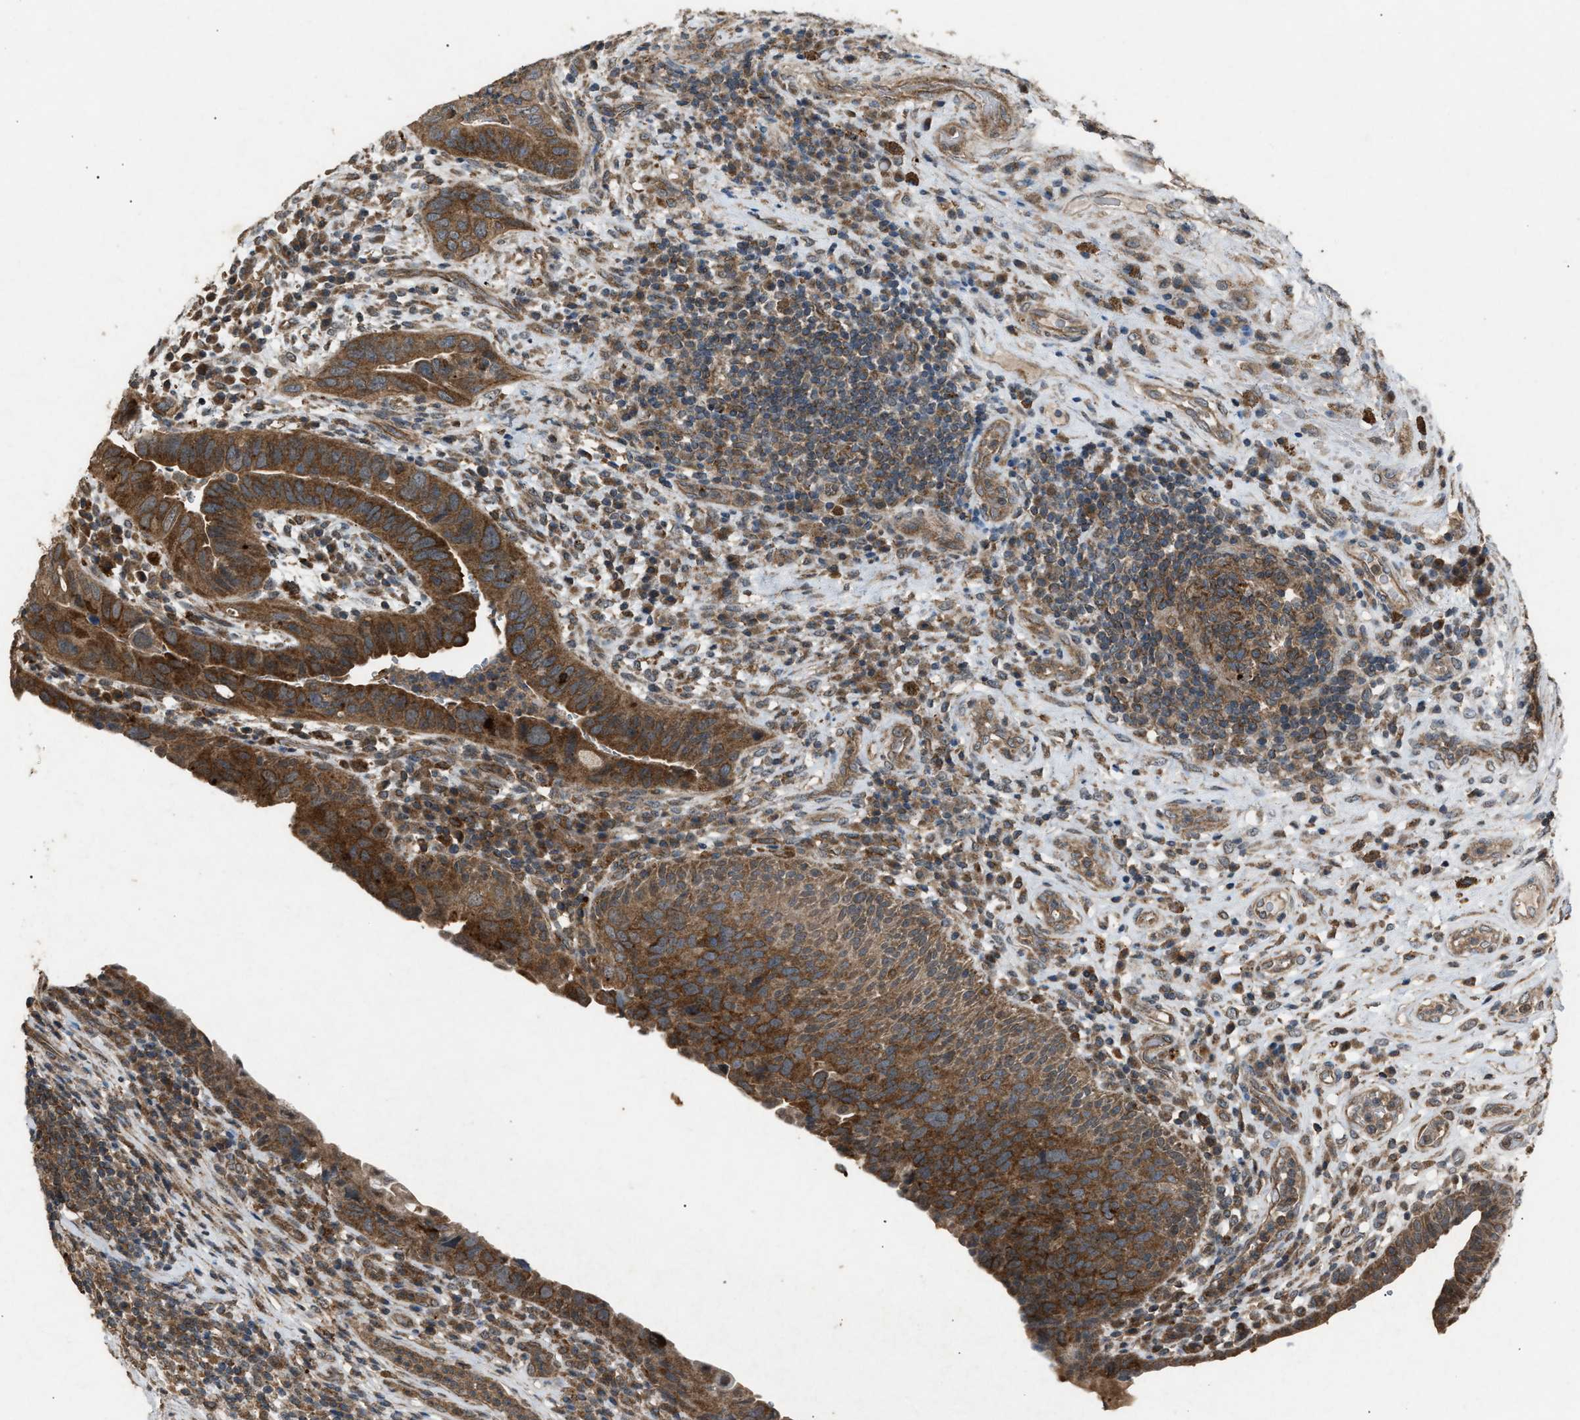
{"staining": {"intensity": "strong", "quantity": ">75%", "location": "cytoplasmic/membranous"}, "tissue": "urothelial cancer", "cell_type": "Tumor cells", "image_type": "cancer", "snomed": [{"axis": "morphology", "description": "Urothelial carcinoma, High grade"}, {"axis": "topography", "description": "Urinary bladder"}], "caption": "Strong cytoplasmic/membranous positivity for a protein is appreciated in approximately >75% of tumor cells of high-grade urothelial carcinoma using immunohistochemistry (IHC).", "gene": "PSMD1", "patient": {"sex": "female", "age": 82}}